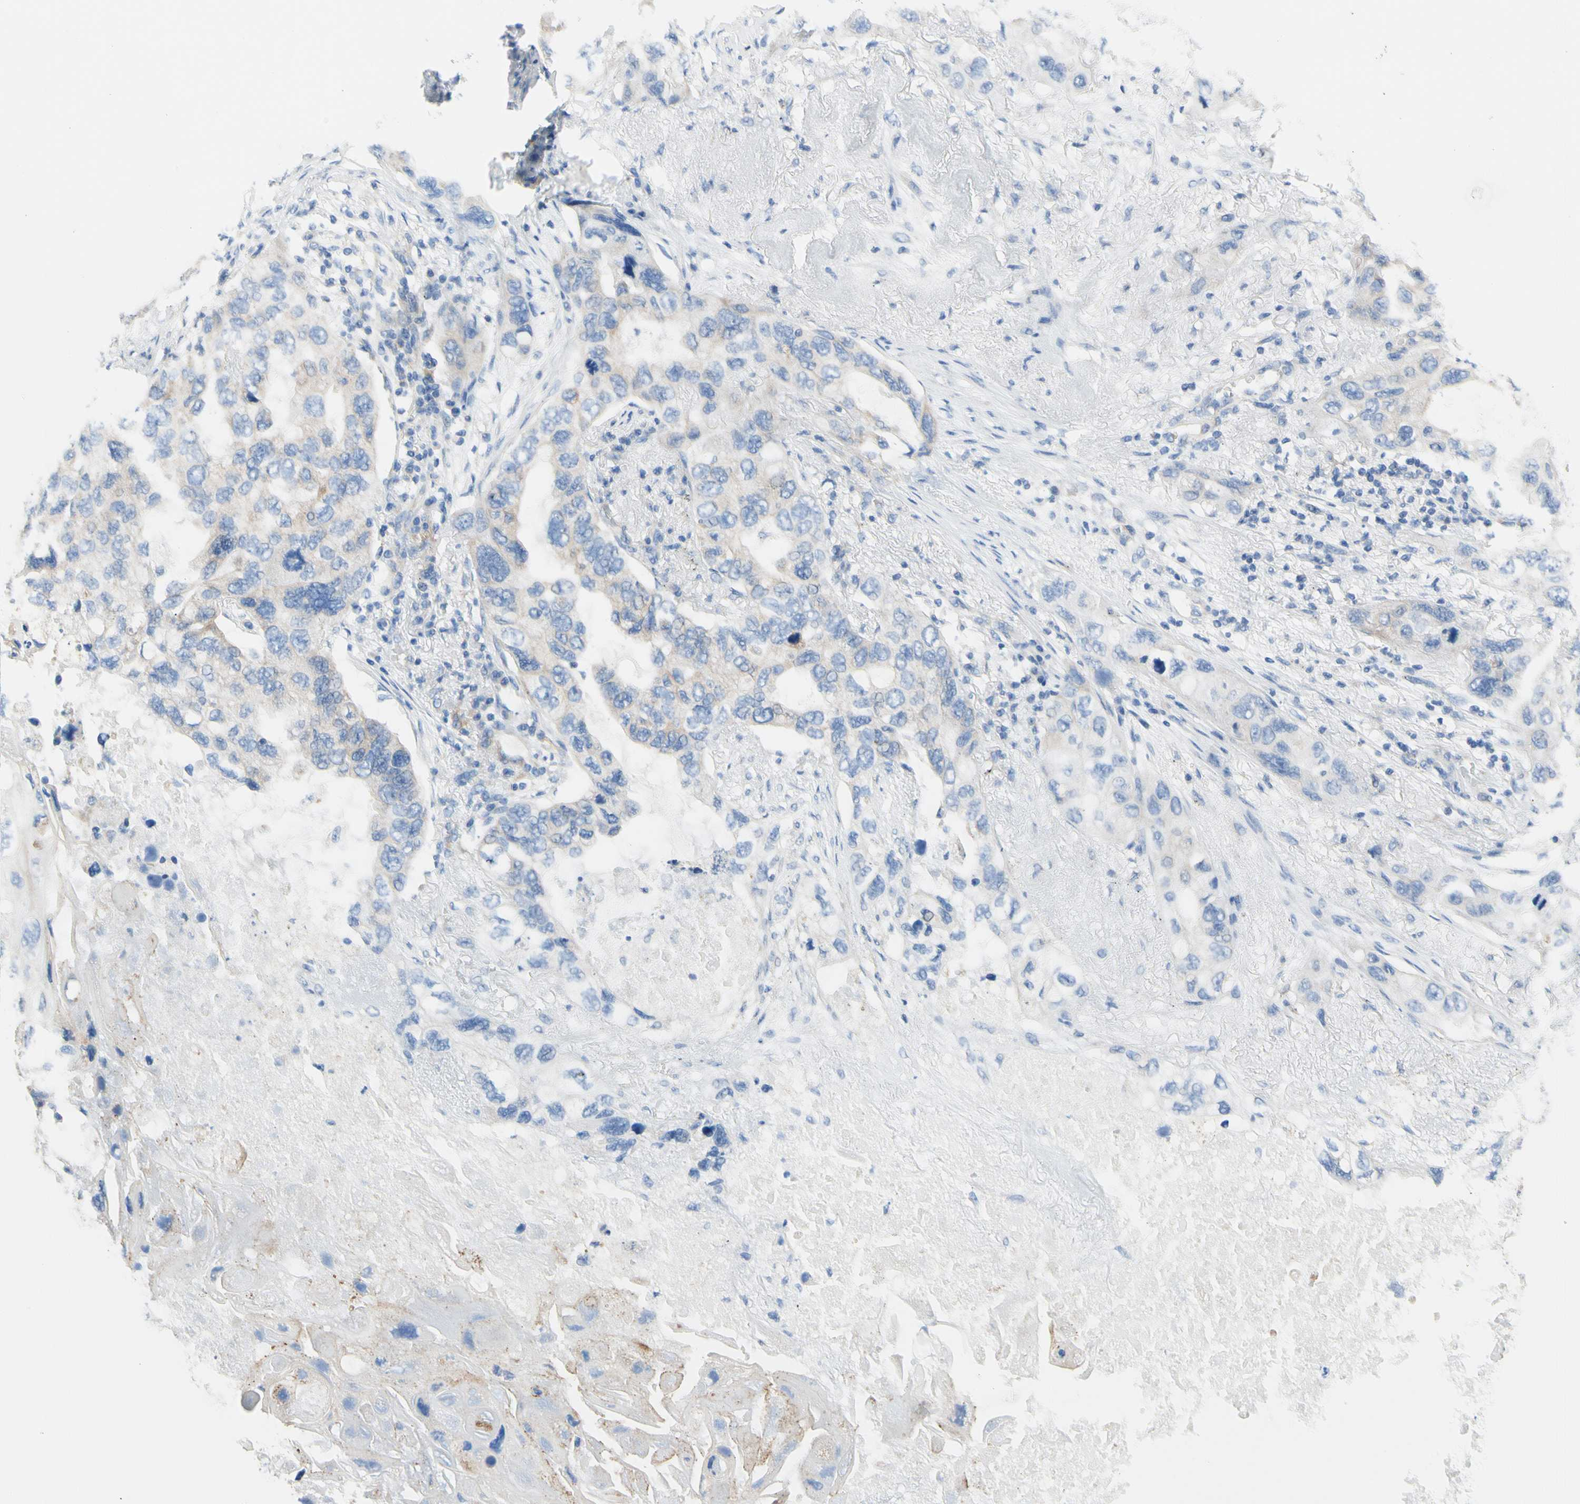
{"staining": {"intensity": "weak", "quantity": "<25%", "location": "cytoplasmic/membranous"}, "tissue": "lung cancer", "cell_type": "Tumor cells", "image_type": "cancer", "snomed": [{"axis": "morphology", "description": "Squamous cell carcinoma, NOS"}, {"axis": "topography", "description": "Lung"}], "caption": "Photomicrograph shows no significant protein staining in tumor cells of squamous cell carcinoma (lung).", "gene": "RETREG2", "patient": {"sex": "female", "age": 73}}